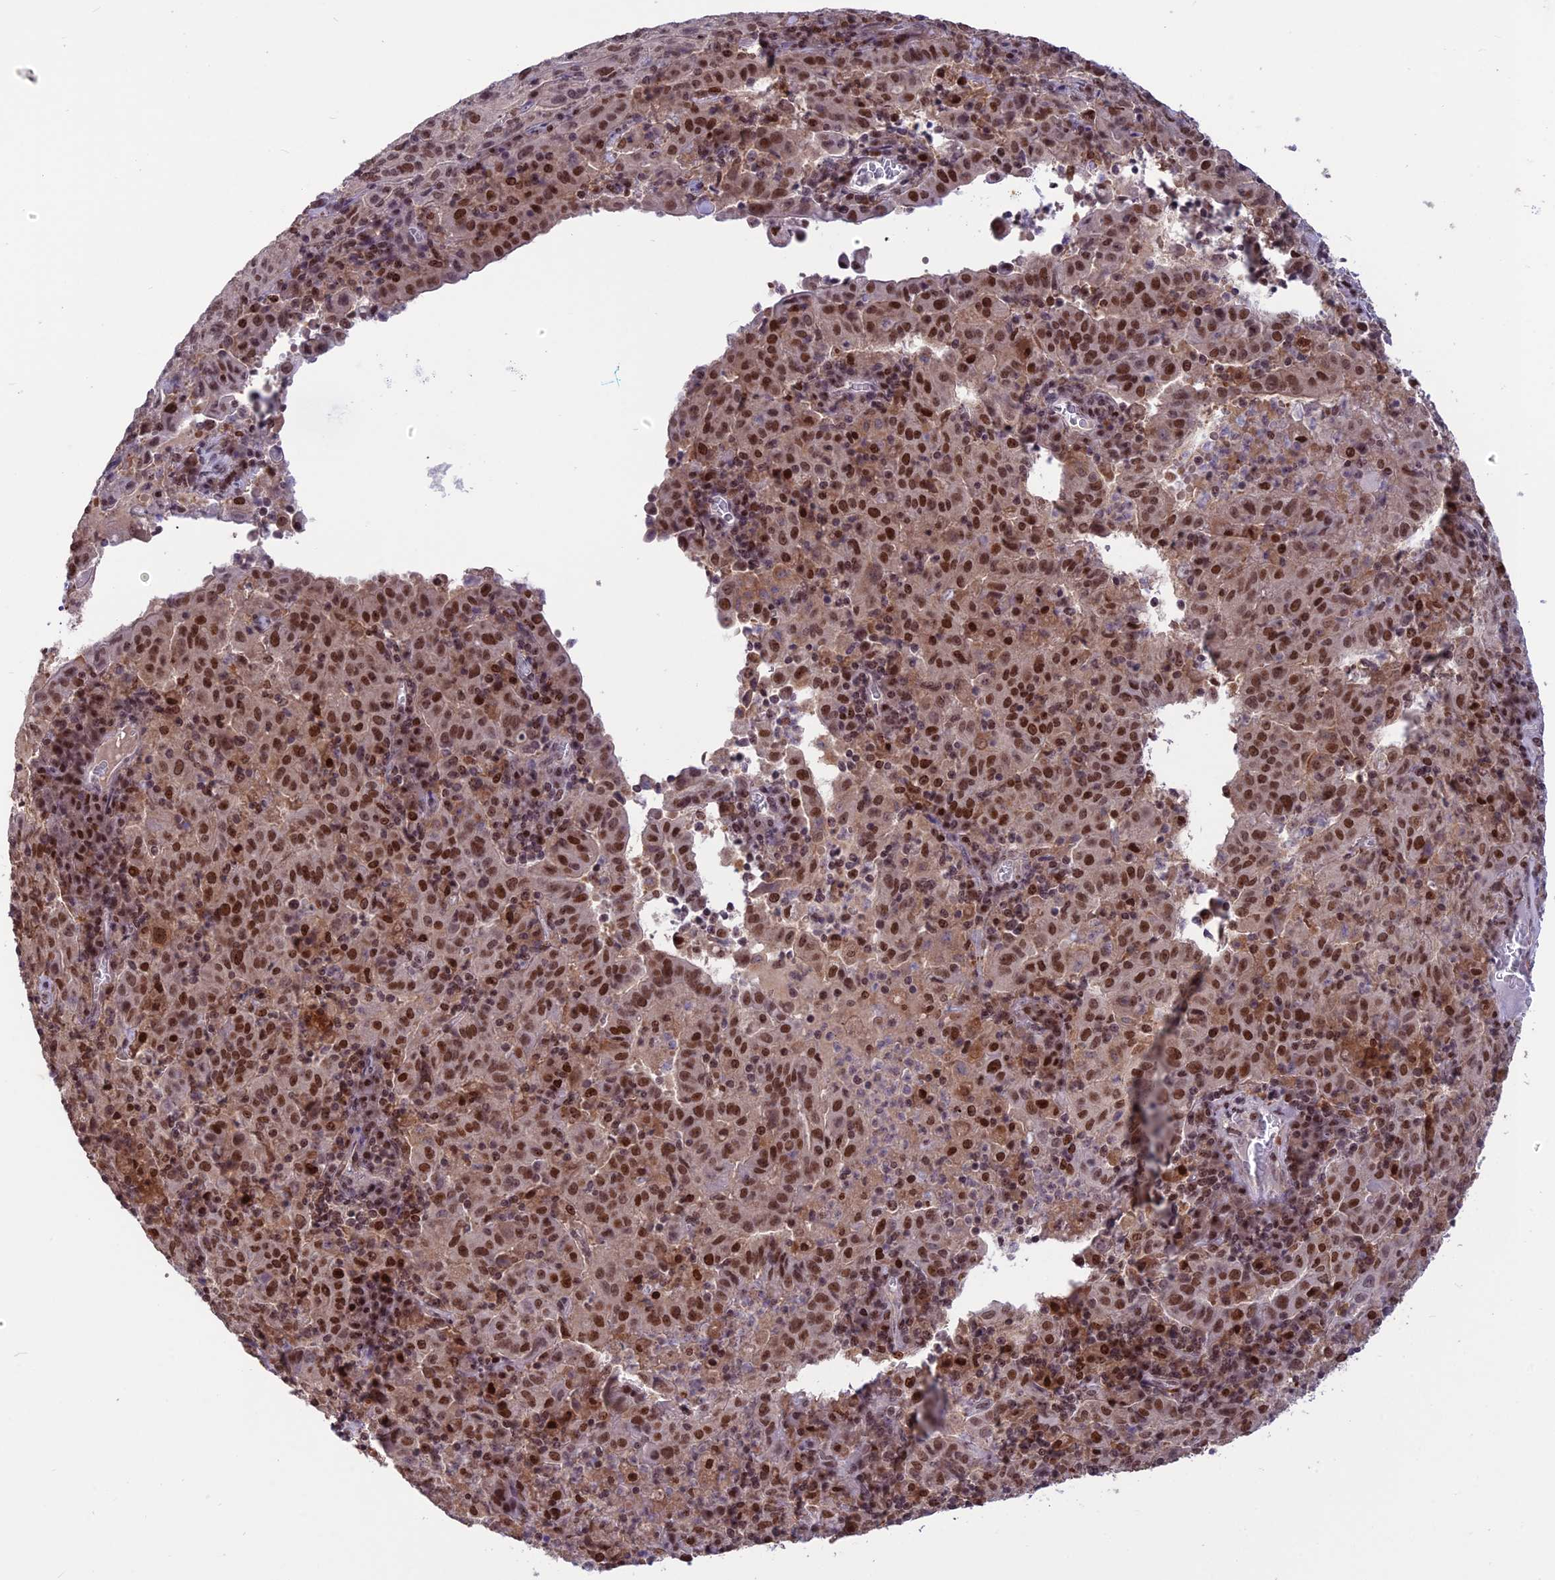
{"staining": {"intensity": "strong", "quantity": ">75%", "location": "nuclear"}, "tissue": "pancreatic cancer", "cell_type": "Tumor cells", "image_type": "cancer", "snomed": [{"axis": "morphology", "description": "Adenocarcinoma, NOS"}, {"axis": "topography", "description": "Pancreas"}], "caption": "High-power microscopy captured an IHC image of pancreatic cancer (adenocarcinoma), revealing strong nuclear positivity in approximately >75% of tumor cells. (DAB = brown stain, brightfield microscopy at high magnification).", "gene": "MIS12", "patient": {"sex": "male", "age": 63}}